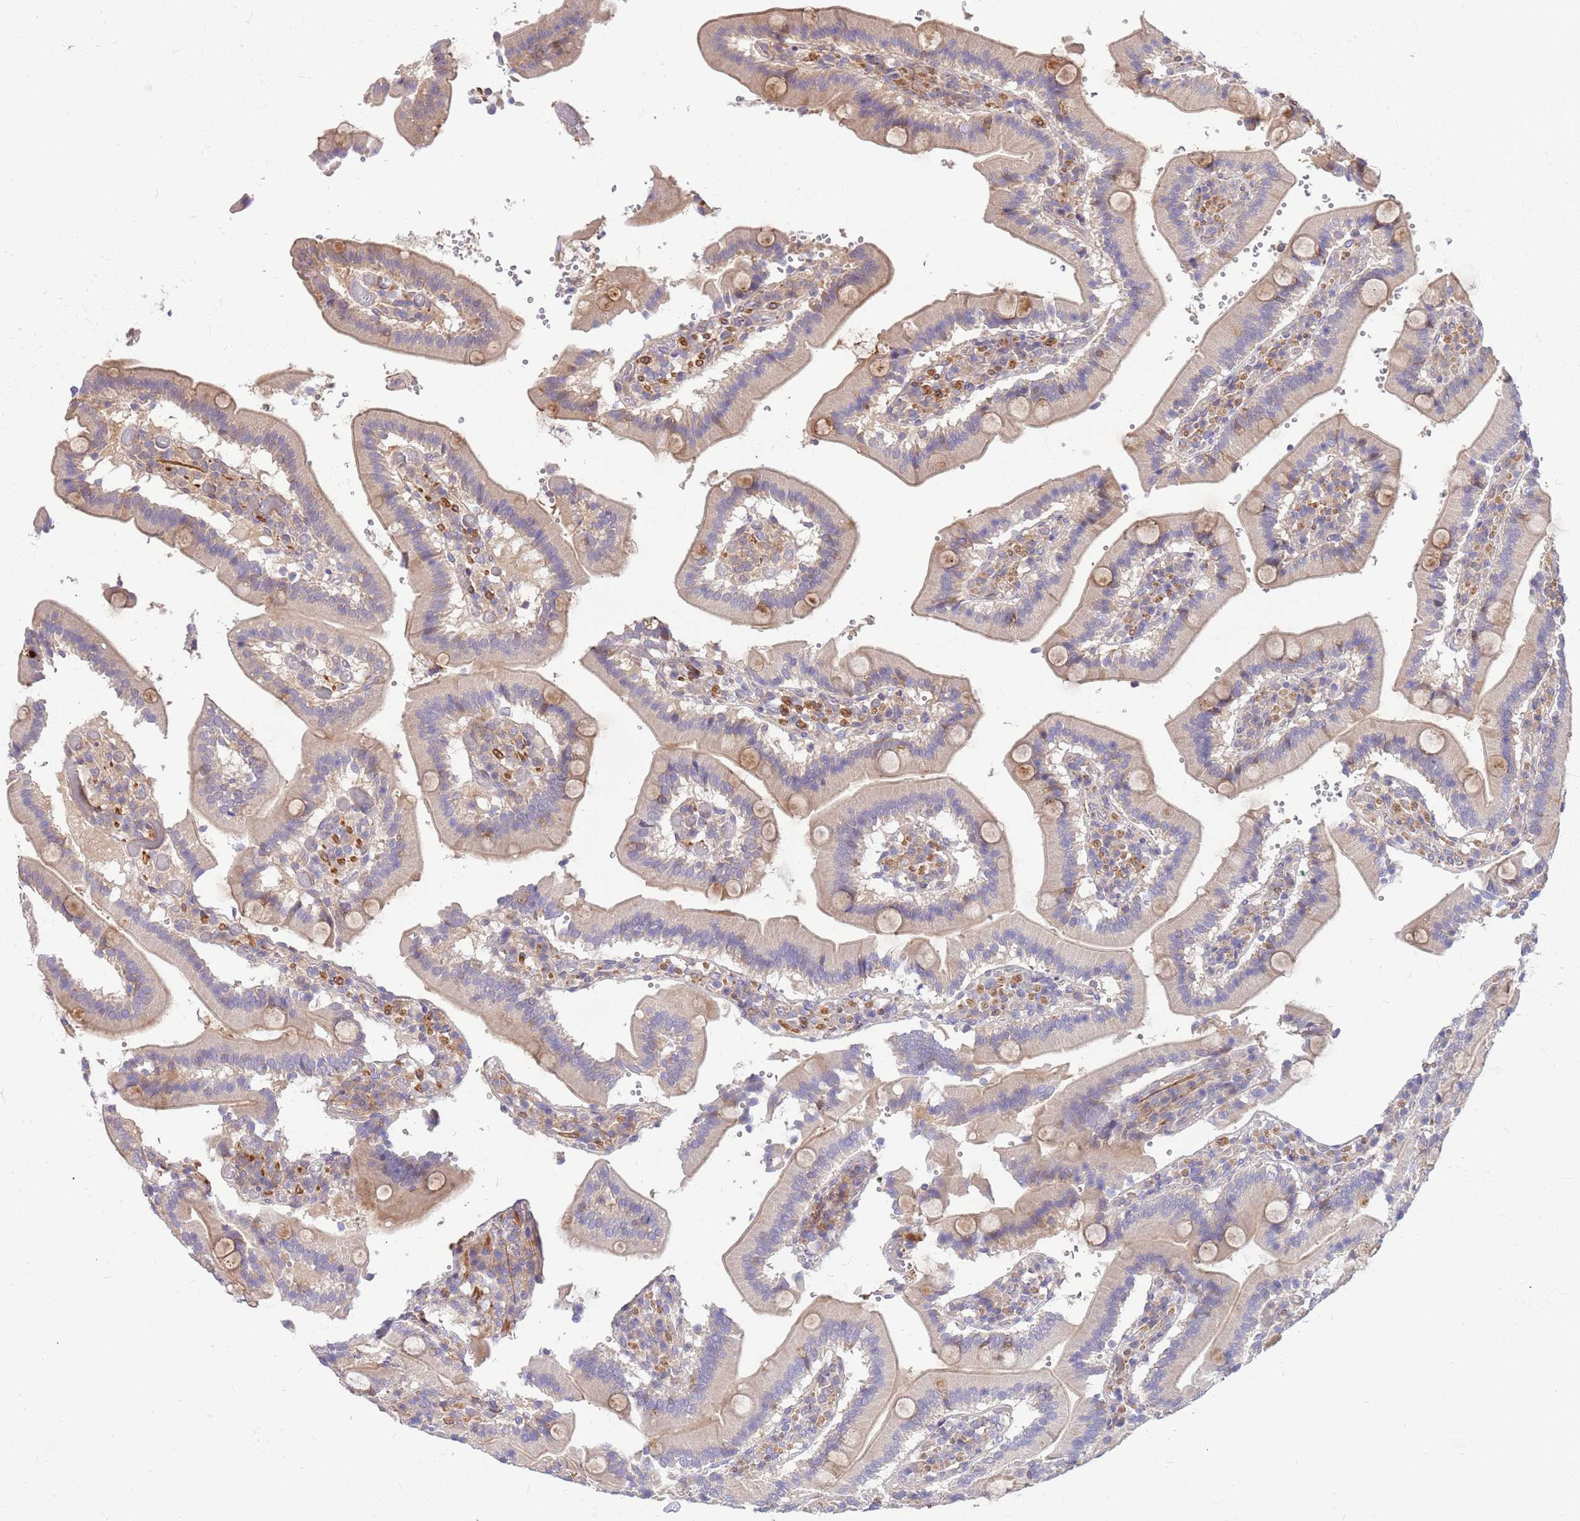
{"staining": {"intensity": "moderate", "quantity": "25%-75%", "location": "cytoplasmic/membranous"}, "tissue": "duodenum", "cell_type": "Glandular cells", "image_type": "normal", "snomed": [{"axis": "morphology", "description": "Normal tissue, NOS"}, {"axis": "topography", "description": "Duodenum"}], "caption": "Duodenum stained with a brown dye displays moderate cytoplasmic/membranous positive positivity in about 25%-75% of glandular cells.", "gene": "MVD", "patient": {"sex": "female", "age": 62}}